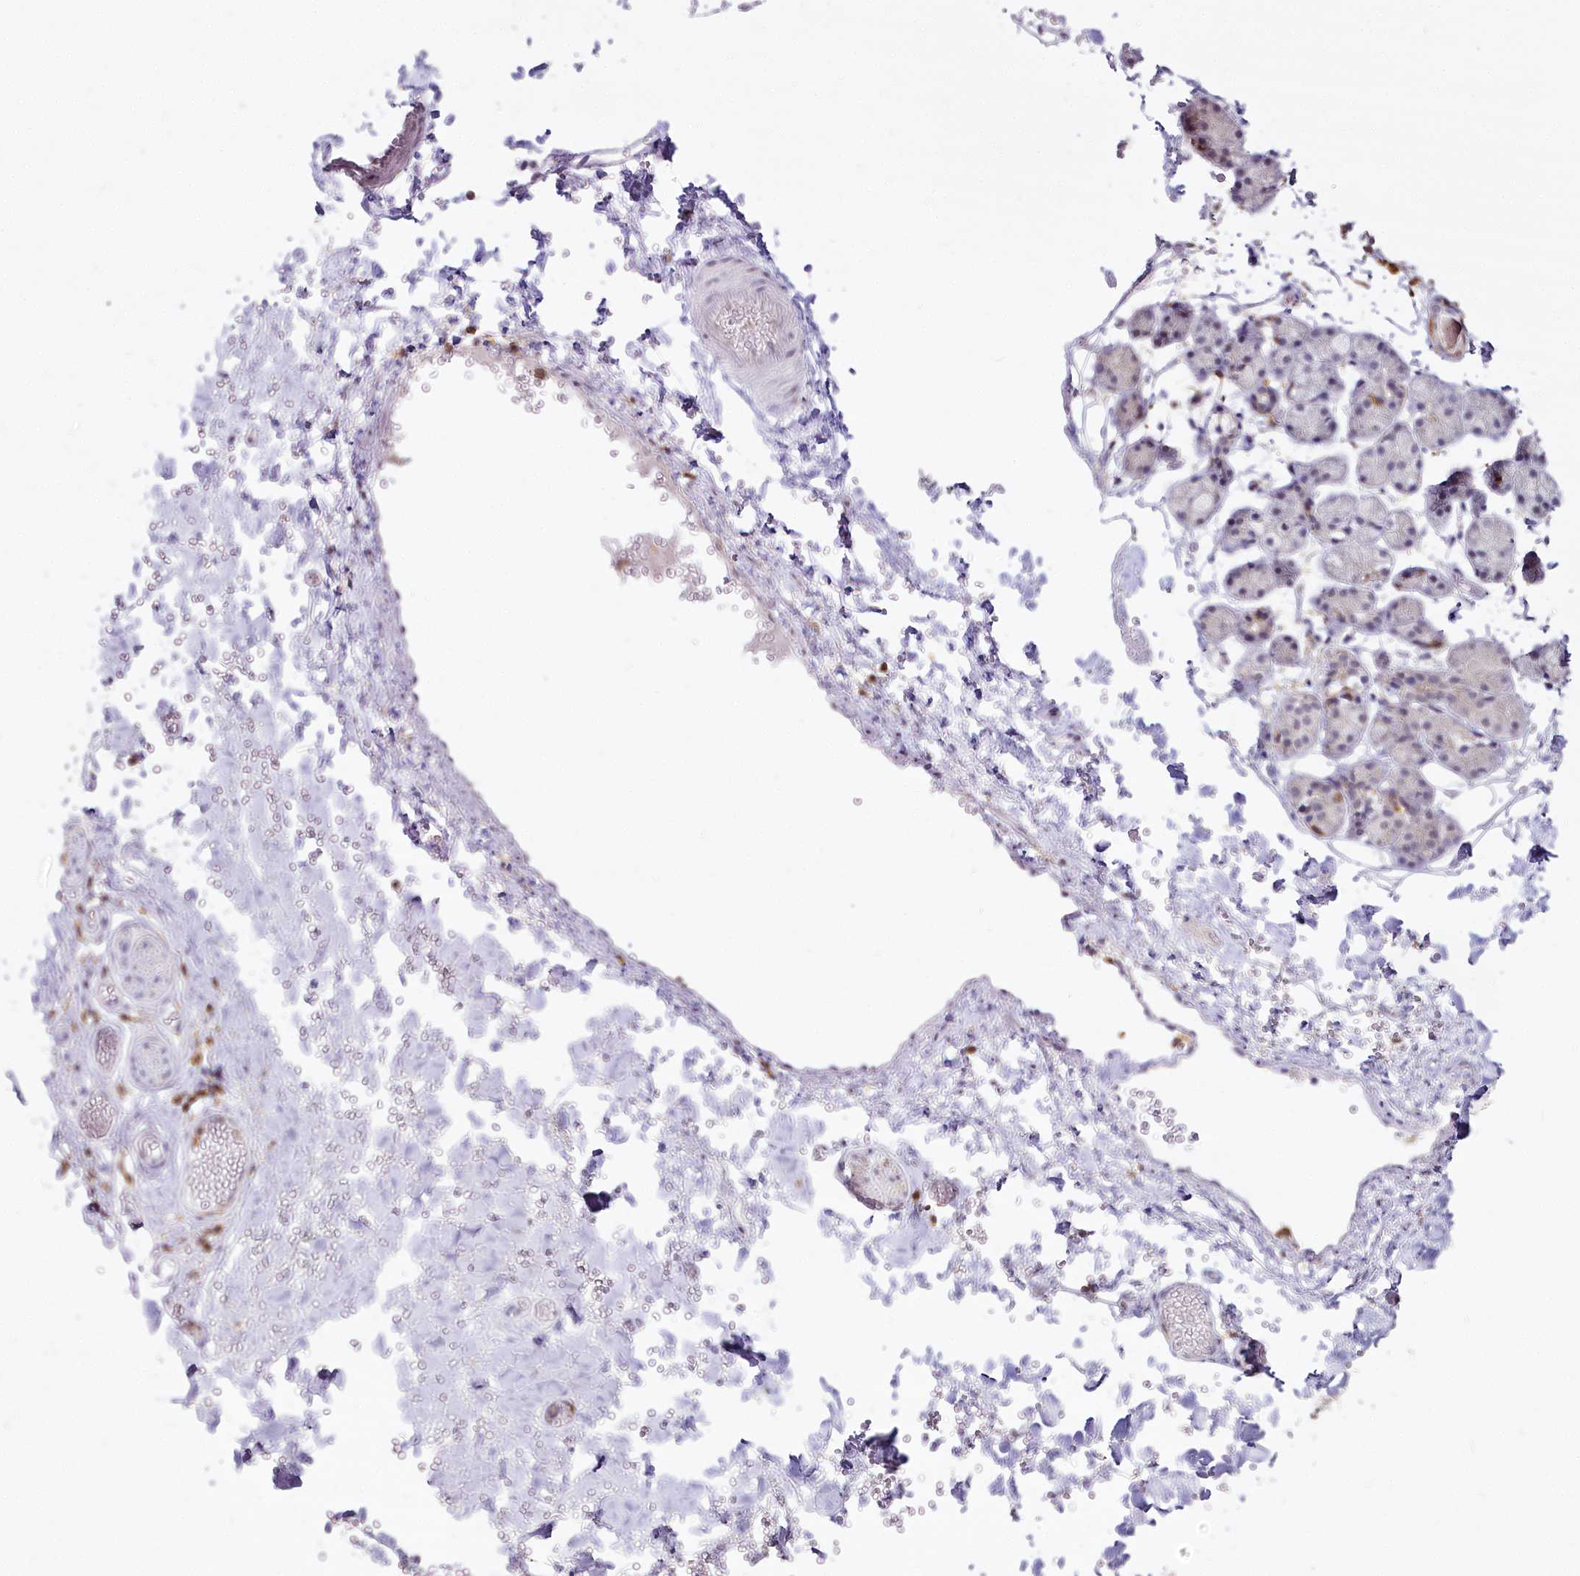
{"staining": {"intensity": "negative", "quantity": "none", "location": "none"}, "tissue": "salivary gland", "cell_type": "Glandular cells", "image_type": "normal", "snomed": [{"axis": "morphology", "description": "Normal tissue, NOS"}, {"axis": "topography", "description": "Salivary gland"}], "caption": "Salivary gland was stained to show a protein in brown. There is no significant expression in glandular cells. Brightfield microscopy of immunohistochemistry (IHC) stained with DAB (brown) and hematoxylin (blue), captured at high magnification.", "gene": "DOCK2", "patient": {"sex": "female", "age": 33}}